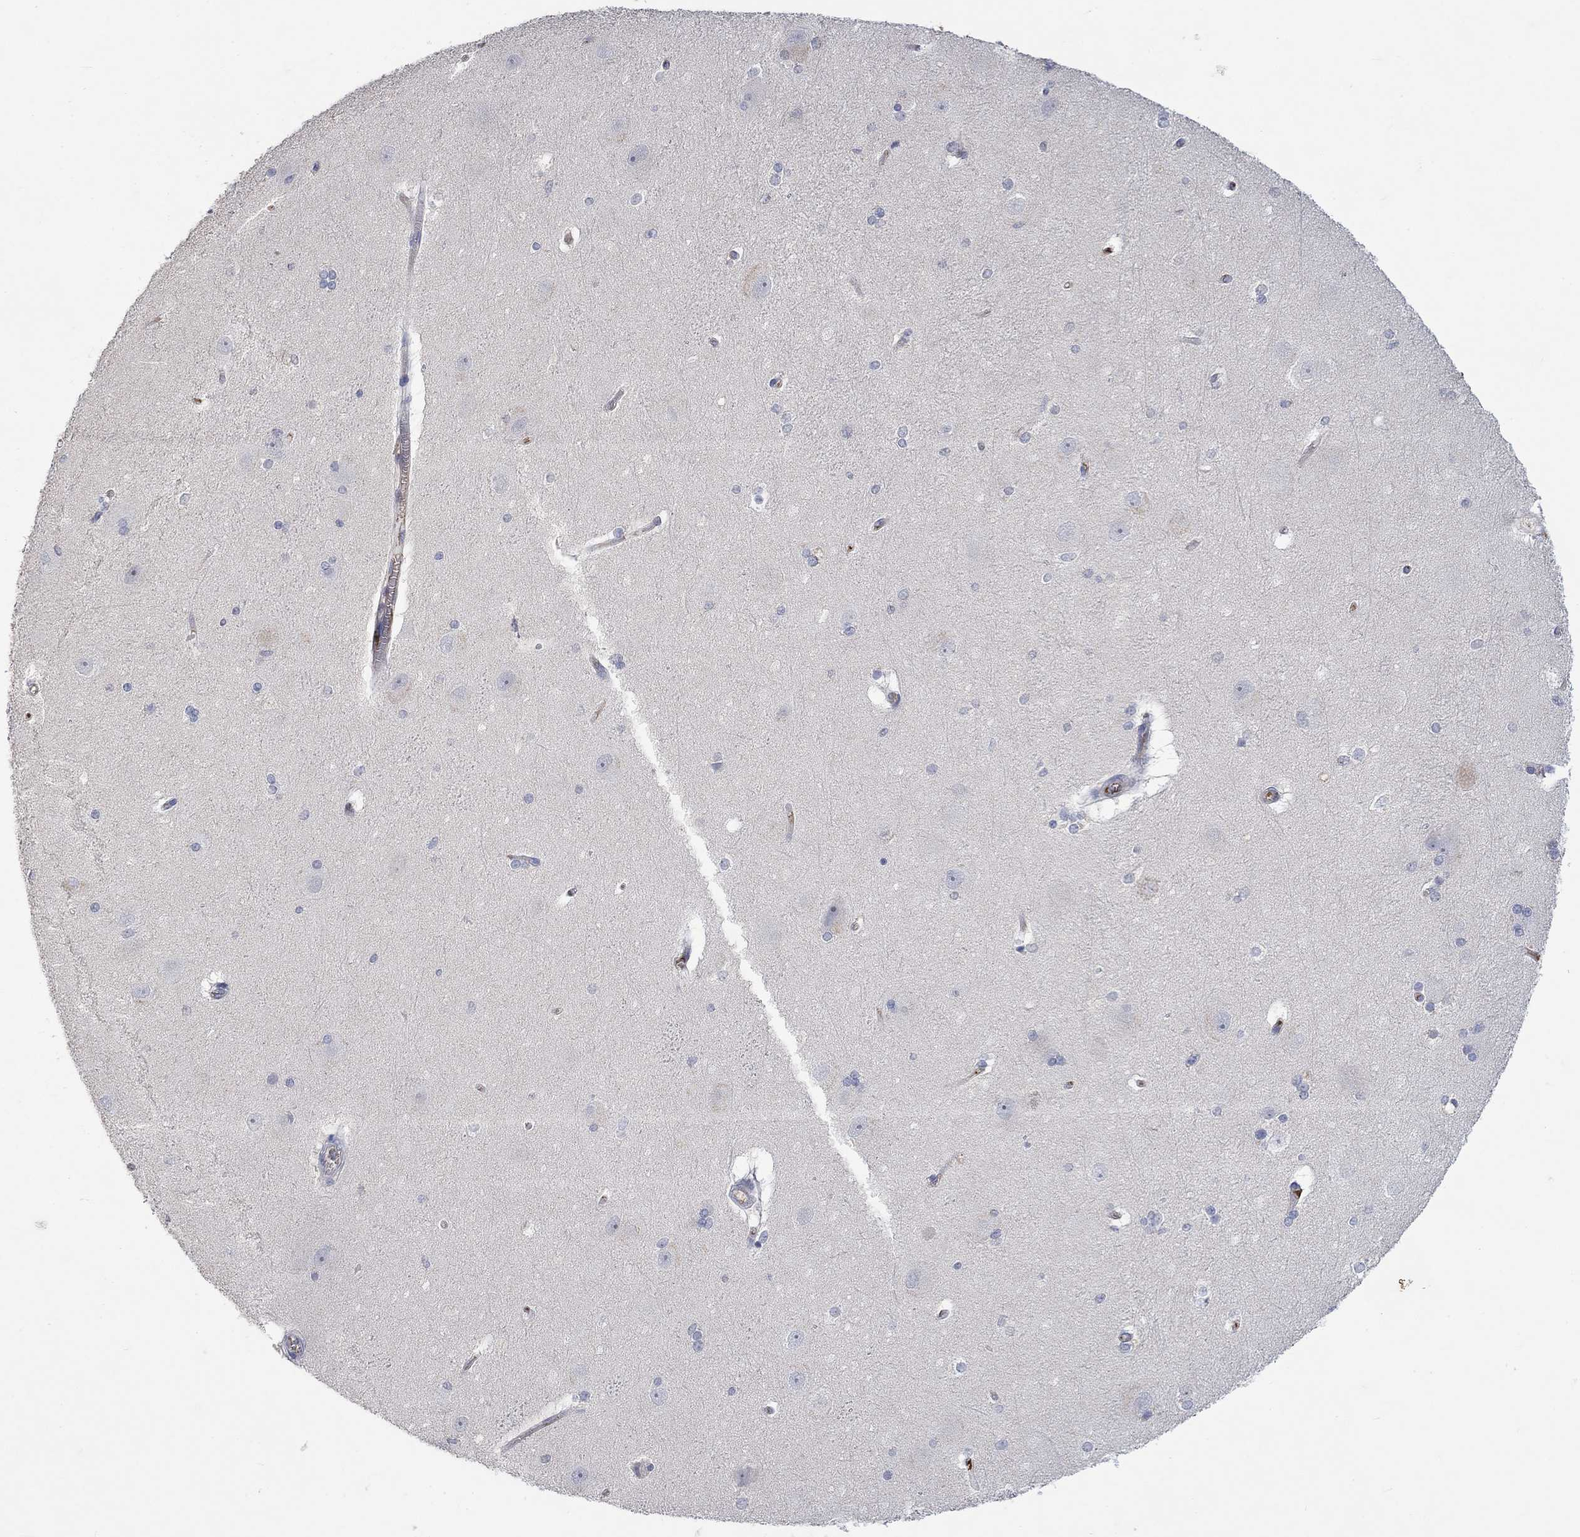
{"staining": {"intensity": "negative", "quantity": "none", "location": "none"}, "tissue": "hippocampus", "cell_type": "Glial cells", "image_type": "normal", "snomed": [{"axis": "morphology", "description": "Normal tissue, NOS"}, {"axis": "topography", "description": "Cerebral cortex"}, {"axis": "topography", "description": "Hippocampus"}], "caption": "Immunohistochemistry (IHC) image of normal human hippocampus stained for a protein (brown), which exhibits no positivity in glial cells.", "gene": "MSTN", "patient": {"sex": "female", "age": 19}}